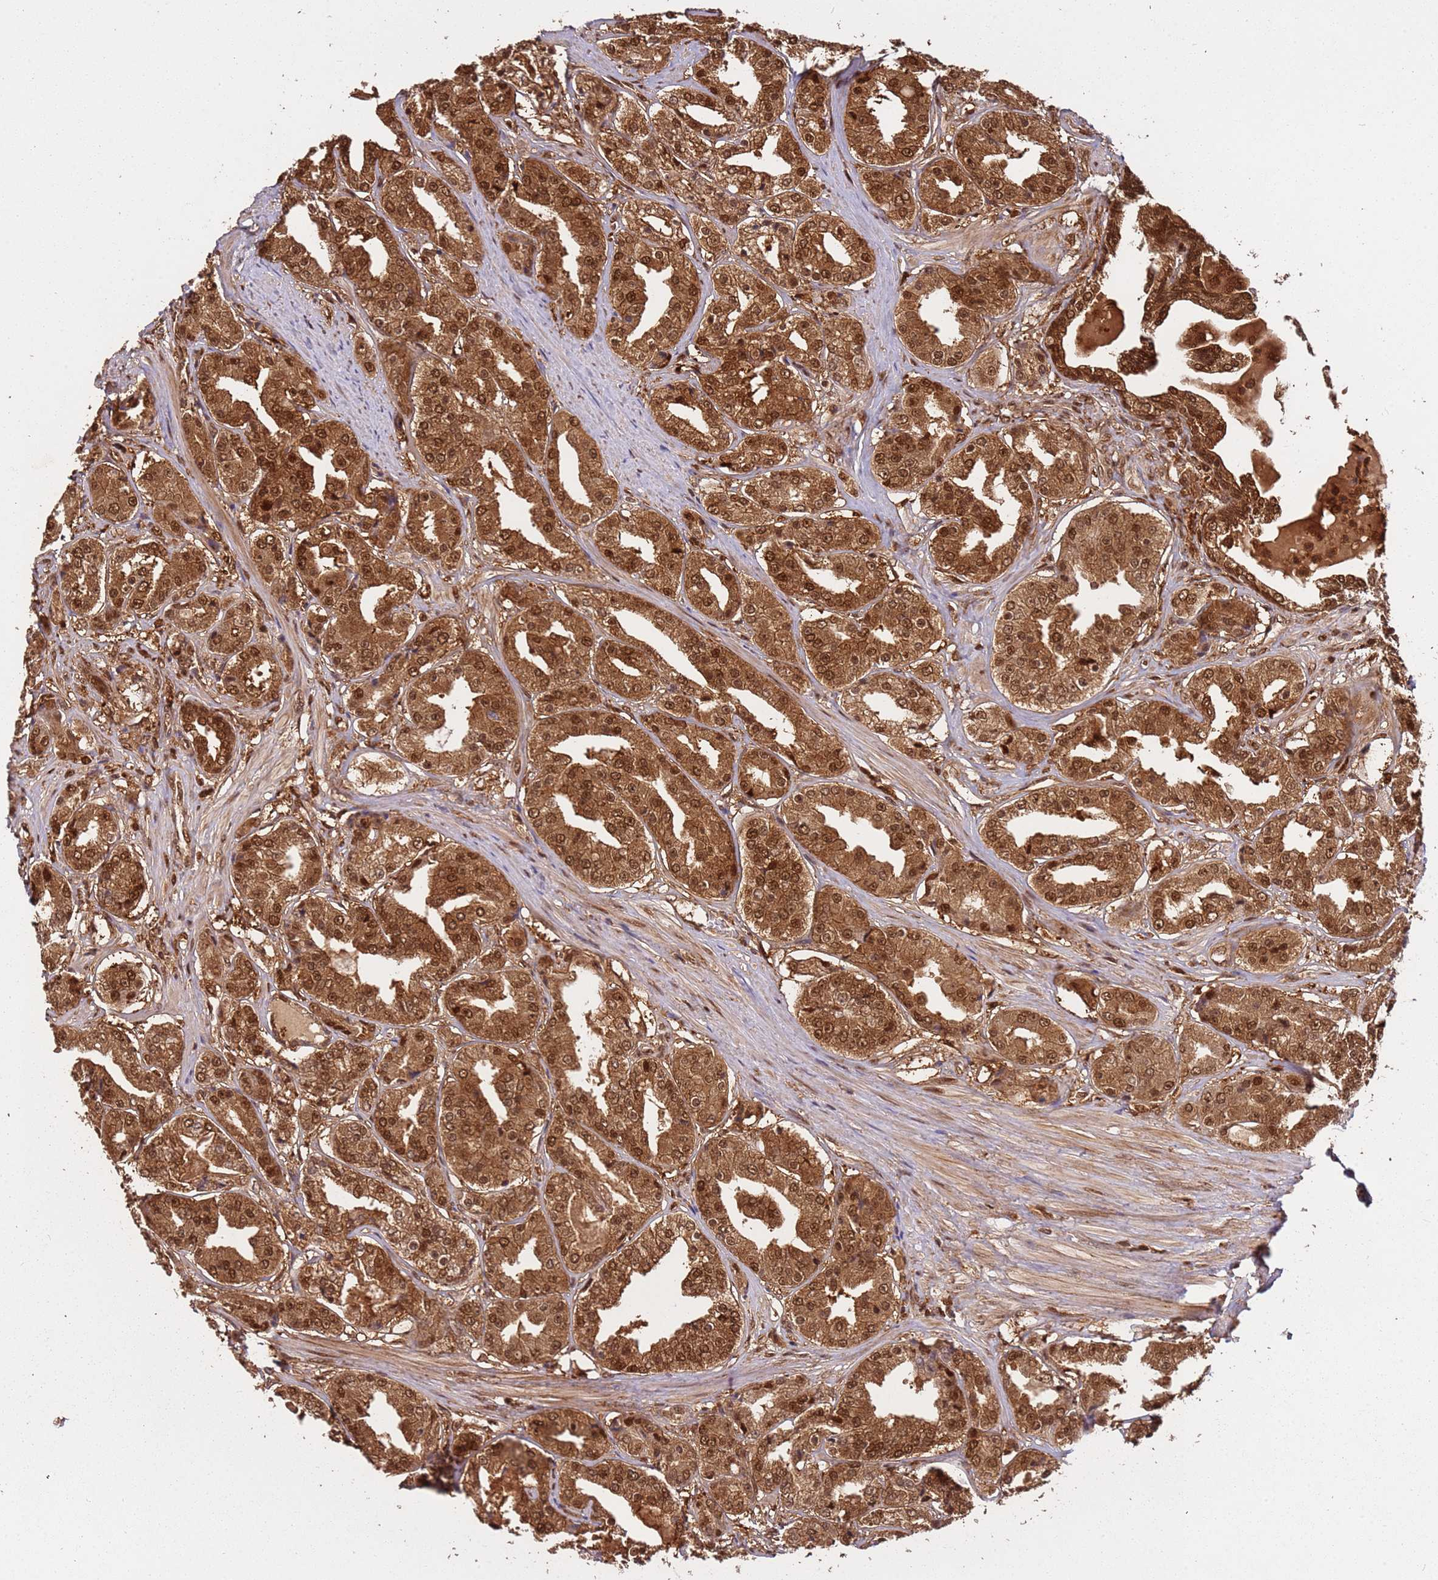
{"staining": {"intensity": "strong", "quantity": ">75%", "location": "cytoplasmic/membranous,nuclear"}, "tissue": "prostate cancer", "cell_type": "Tumor cells", "image_type": "cancer", "snomed": [{"axis": "morphology", "description": "Adenocarcinoma, High grade"}, {"axis": "topography", "description": "Prostate"}], "caption": "The photomicrograph shows staining of prostate adenocarcinoma (high-grade), revealing strong cytoplasmic/membranous and nuclear protein staining (brown color) within tumor cells.", "gene": "PGLS", "patient": {"sex": "male", "age": 63}}